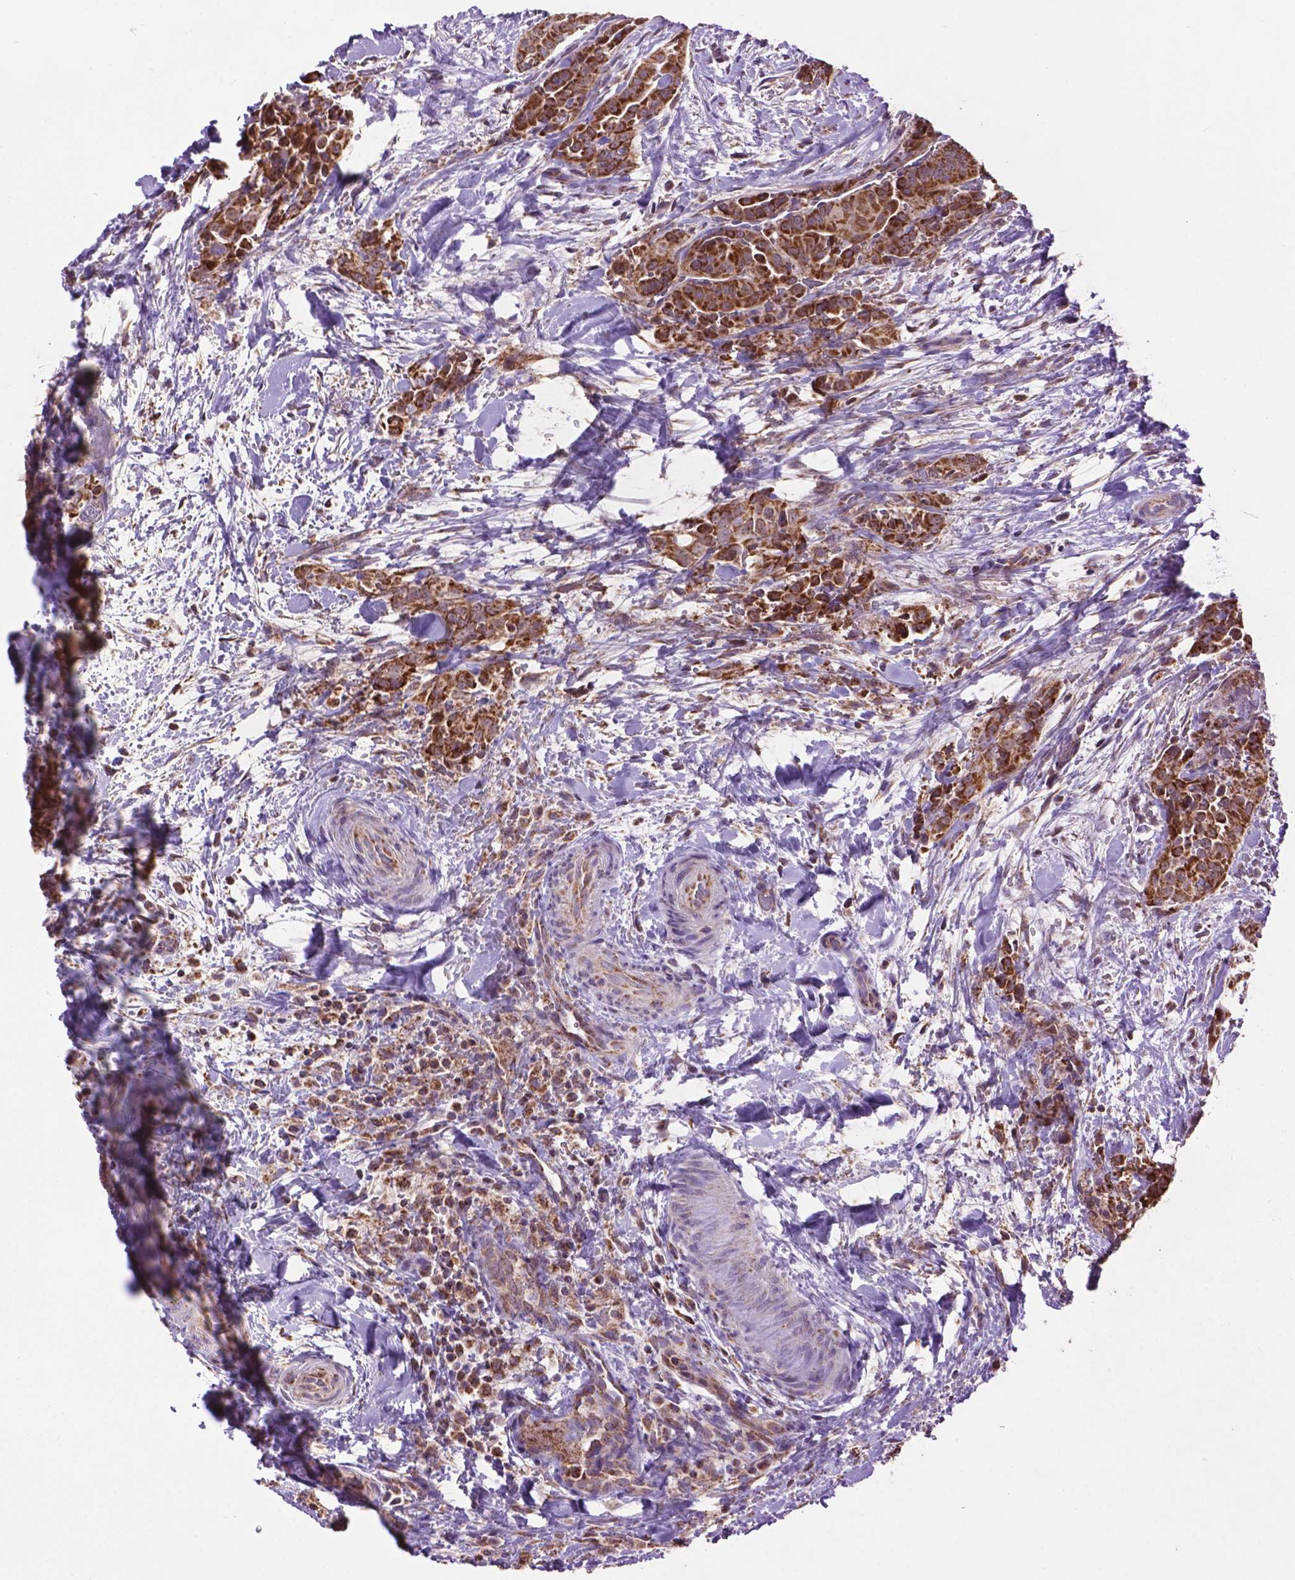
{"staining": {"intensity": "strong", "quantity": ">75%", "location": "cytoplasmic/membranous"}, "tissue": "thyroid cancer", "cell_type": "Tumor cells", "image_type": "cancer", "snomed": [{"axis": "morphology", "description": "Papillary adenocarcinoma, NOS"}, {"axis": "topography", "description": "Thyroid gland"}], "caption": "High-magnification brightfield microscopy of papillary adenocarcinoma (thyroid) stained with DAB (3,3'-diaminobenzidine) (brown) and counterstained with hematoxylin (blue). tumor cells exhibit strong cytoplasmic/membranous staining is seen in about>75% of cells. Immunohistochemistry stains the protein in brown and the nuclei are stained blue.", "gene": "PYCR3", "patient": {"sex": "male", "age": 61}}